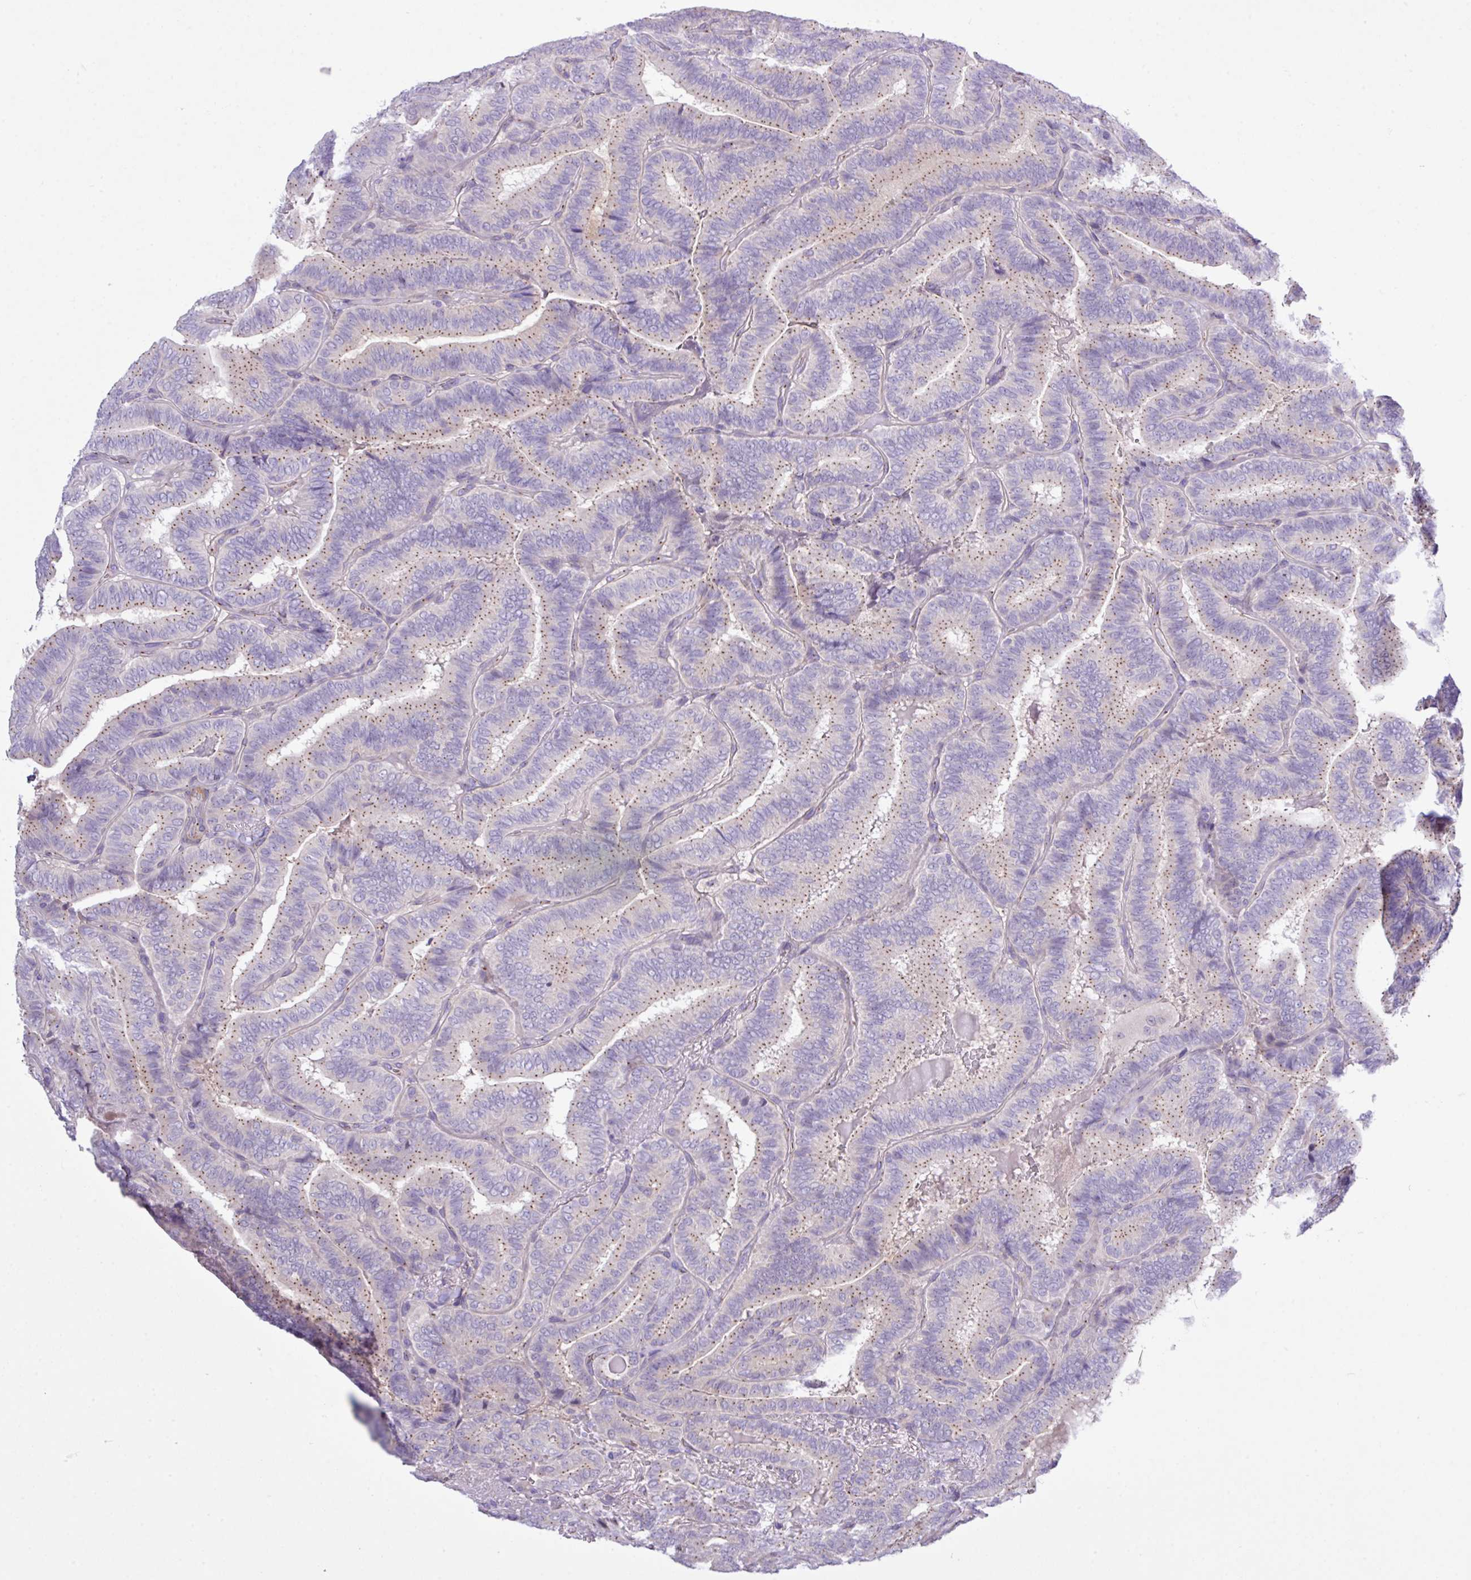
{"staining": {"intensity": "moderate", "quantity": "25%-75%", "location": "cytoplasmic/membranous"}, "tissue": "thyroid cancer", "cell_type": "Tumor cells", "image_type": "cancer", "snomed": [{"axis": "morphology", "description": "Papillary adenocarcinoma, NOS"}, {"axis": "topography", "description": "Thyroid gland"}], "caption": "Thyroid cancer (papillary adenocarcinoma) was stained to show a protein in brown. There is medium levels of moderate cytoplasmic/membranous expression in approximately 25%-75% of tumor cells.", "gene": "SPINK8", "patient": {"sex": "male", "age": 61}}